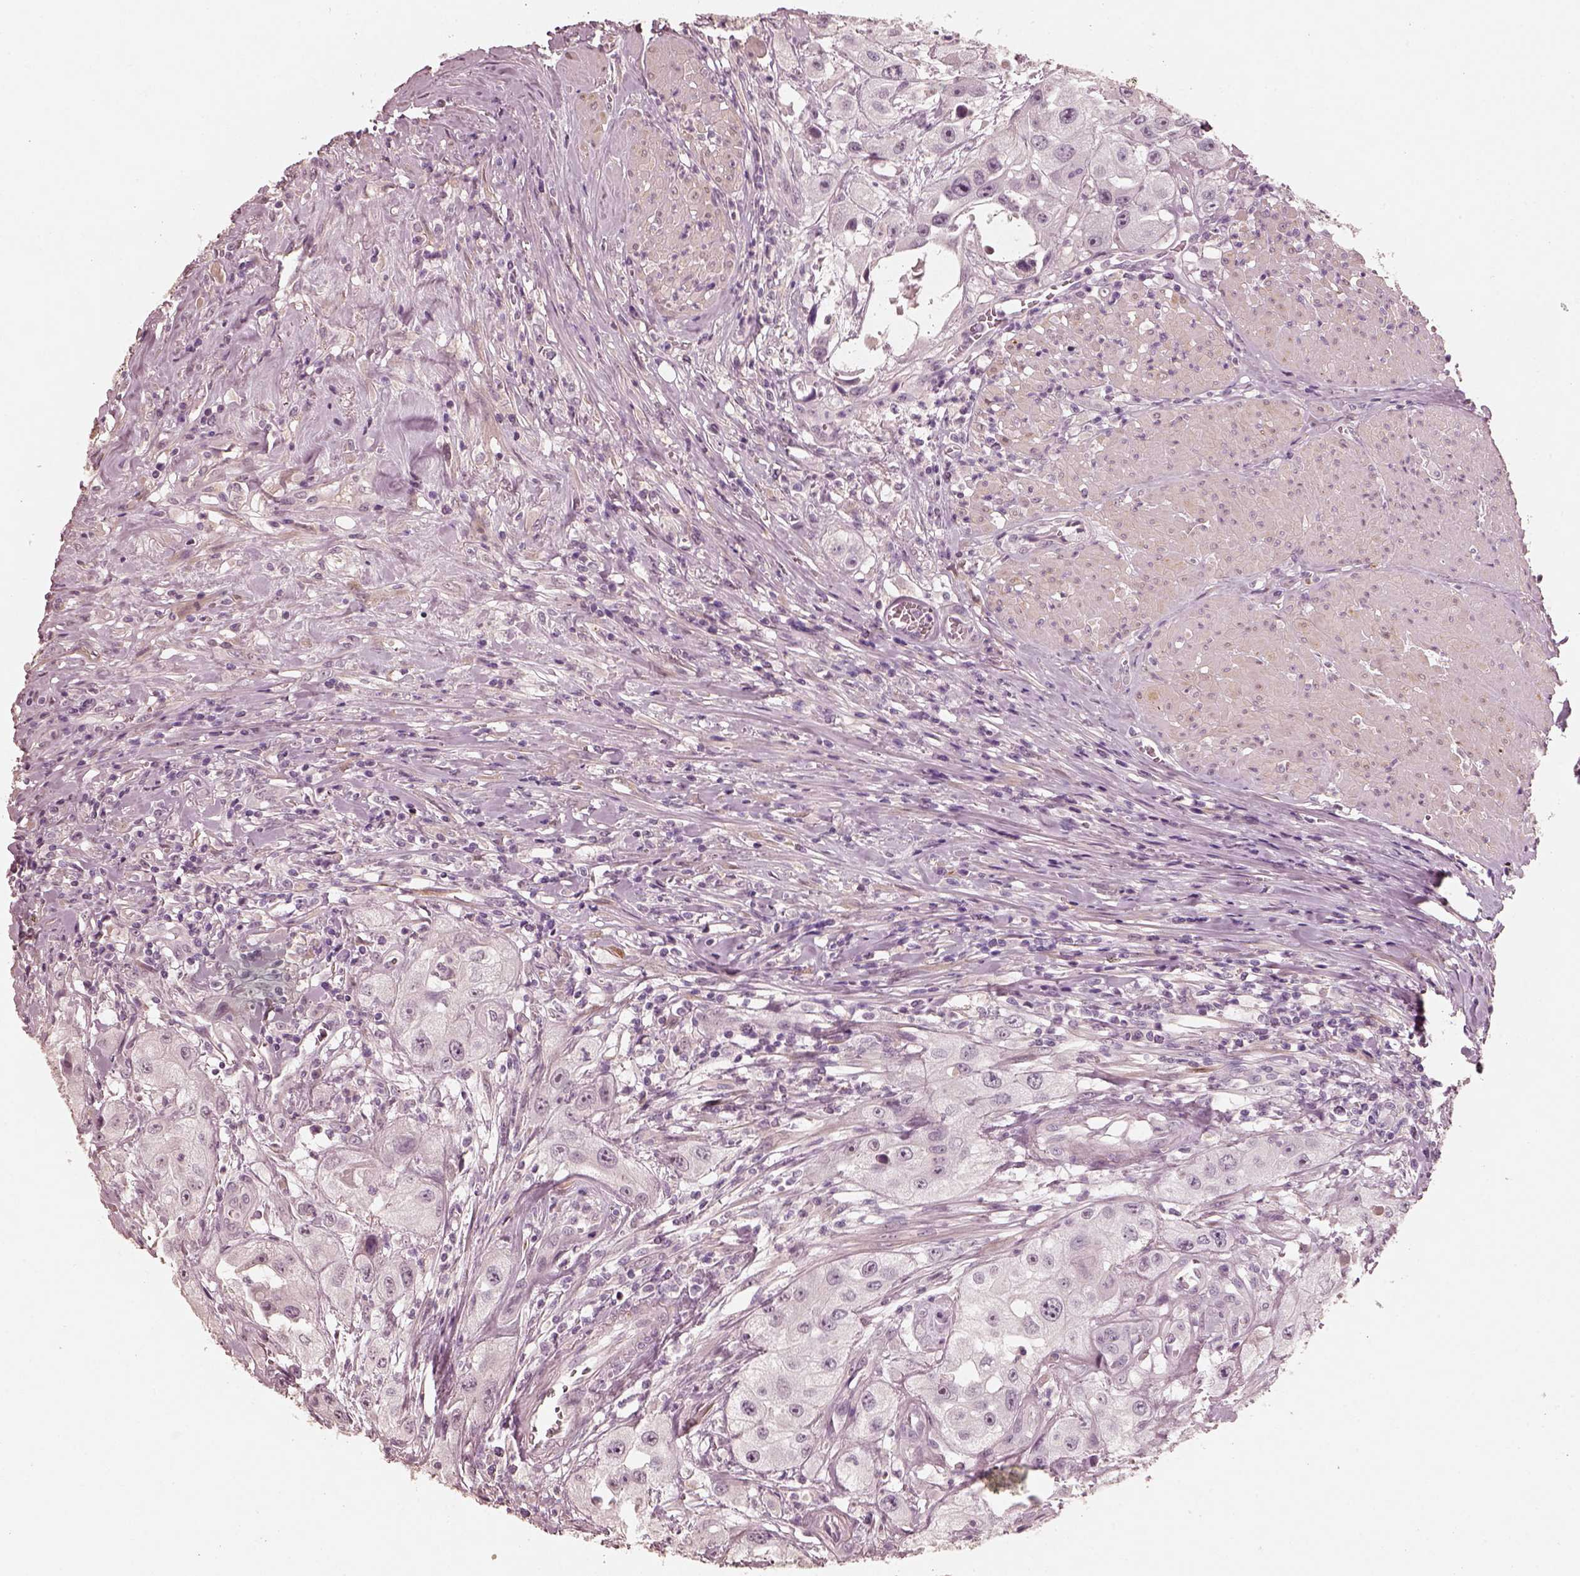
{"staining": {"intensity": "negative", "quantity": "none", "location": "none"}, "tissue": "urothelial cancer", "cell_type": "Tumor cells", "image_type": "cancer", "snomed": [{"axis": "morphology", "description": "Urothelial carcinoma, High grade"}, {"axis": "topography", "description": "Urinary bladder"}], "caption": "Immunohistochemistry photomicrograph of urothelial cancer stained for a protein (brown), which demonstrates no positivity in tumor cells.", "gene": "RS1", "patient": {"sex": "male", "age": 79}}